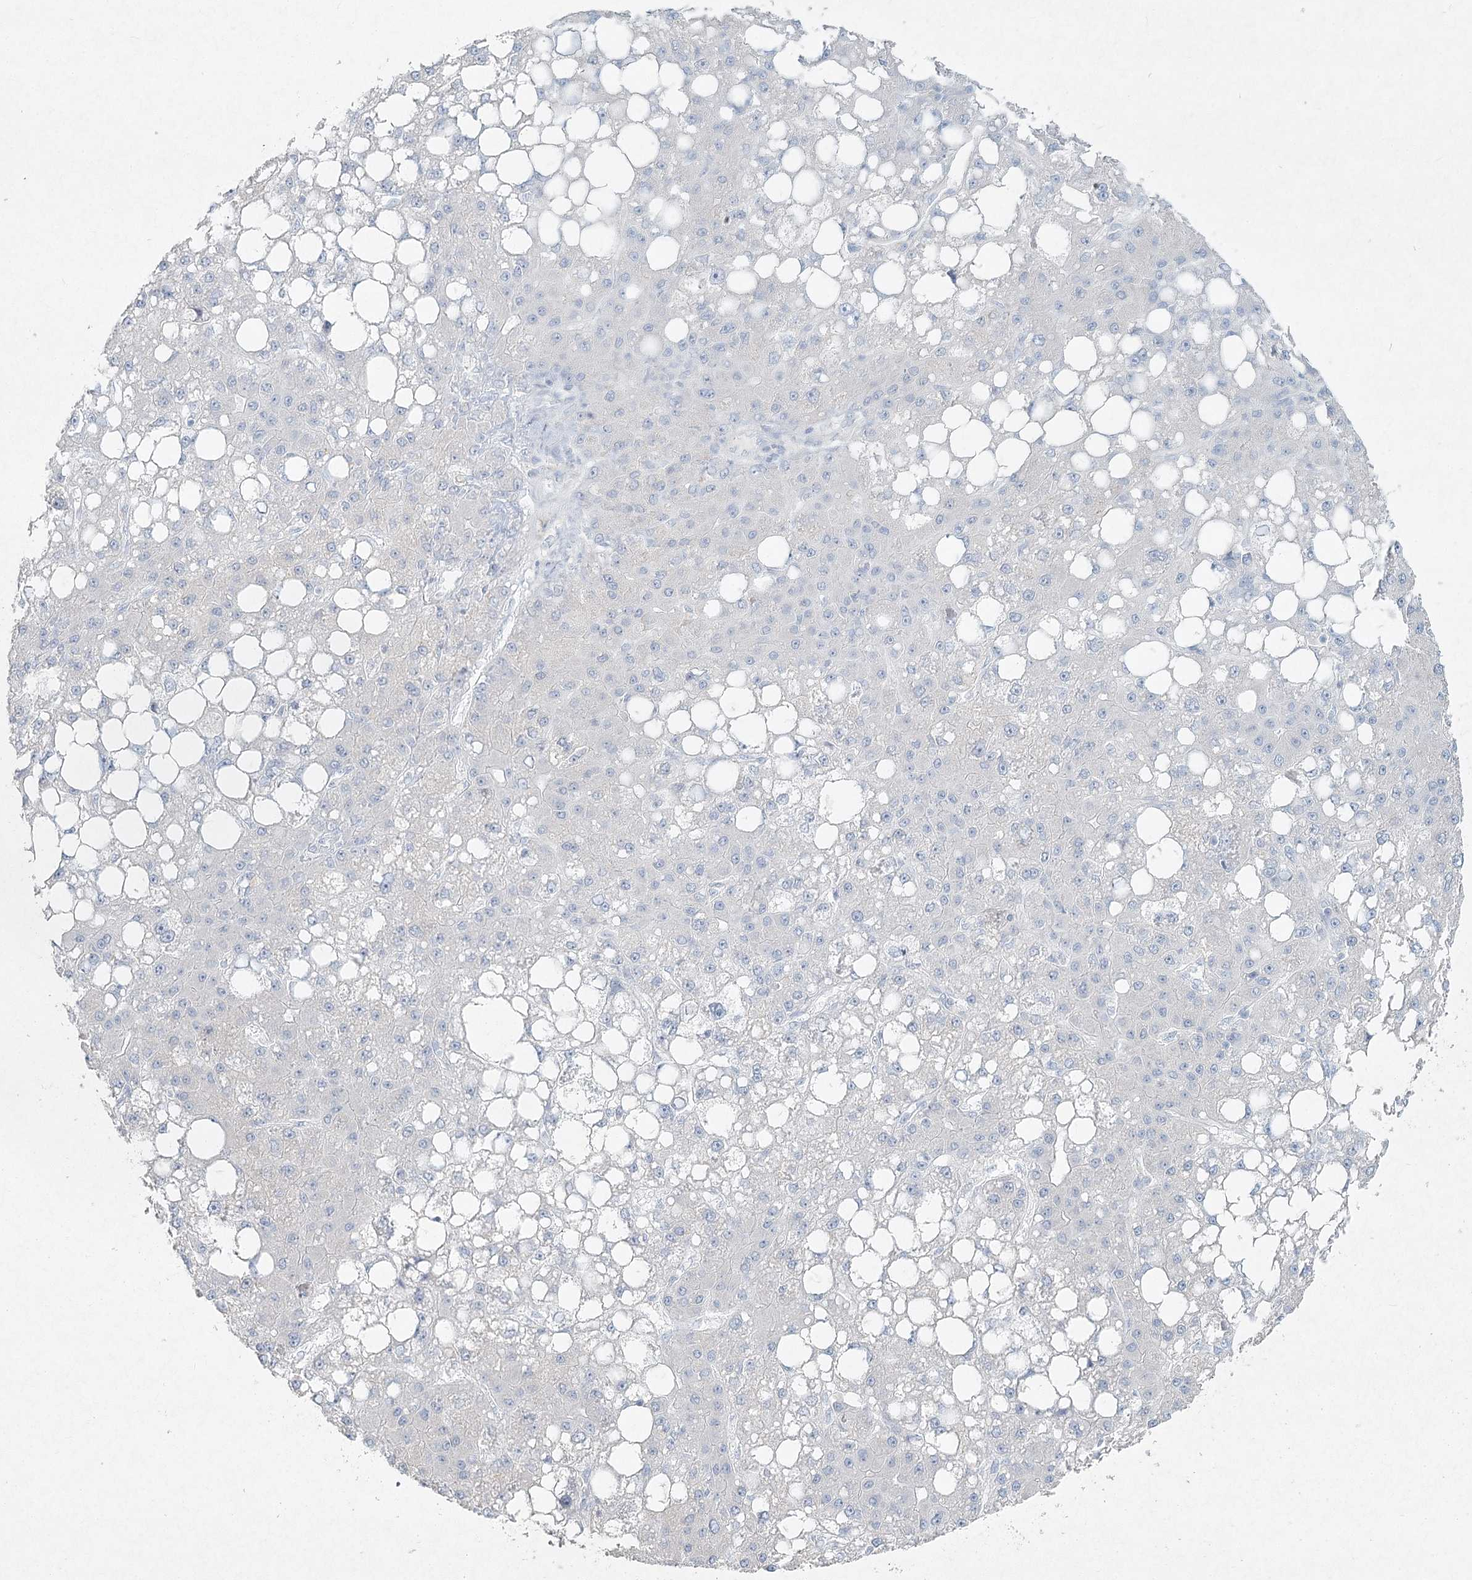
{"staining": {"intensity": "negative", "quantity": "none", "location": "none"}, "tissue": "liver cancer", "cell_type": "Tumor cells", "image_type": "cancer", "snomed": [{"axis": "morphology", "description": "Carcinoma, Hepatocellular, NOS"}, {"axis": "topography", "description": "Liver"}], "caption": "High power microscopy histopathology image of an IHC micrograph of liver cancer (hepatocellular carcinoma), revealing no significant staining in tumor cells.", "gene": "LRP2BP", "patient": {"sex": "male", "age": 67}}